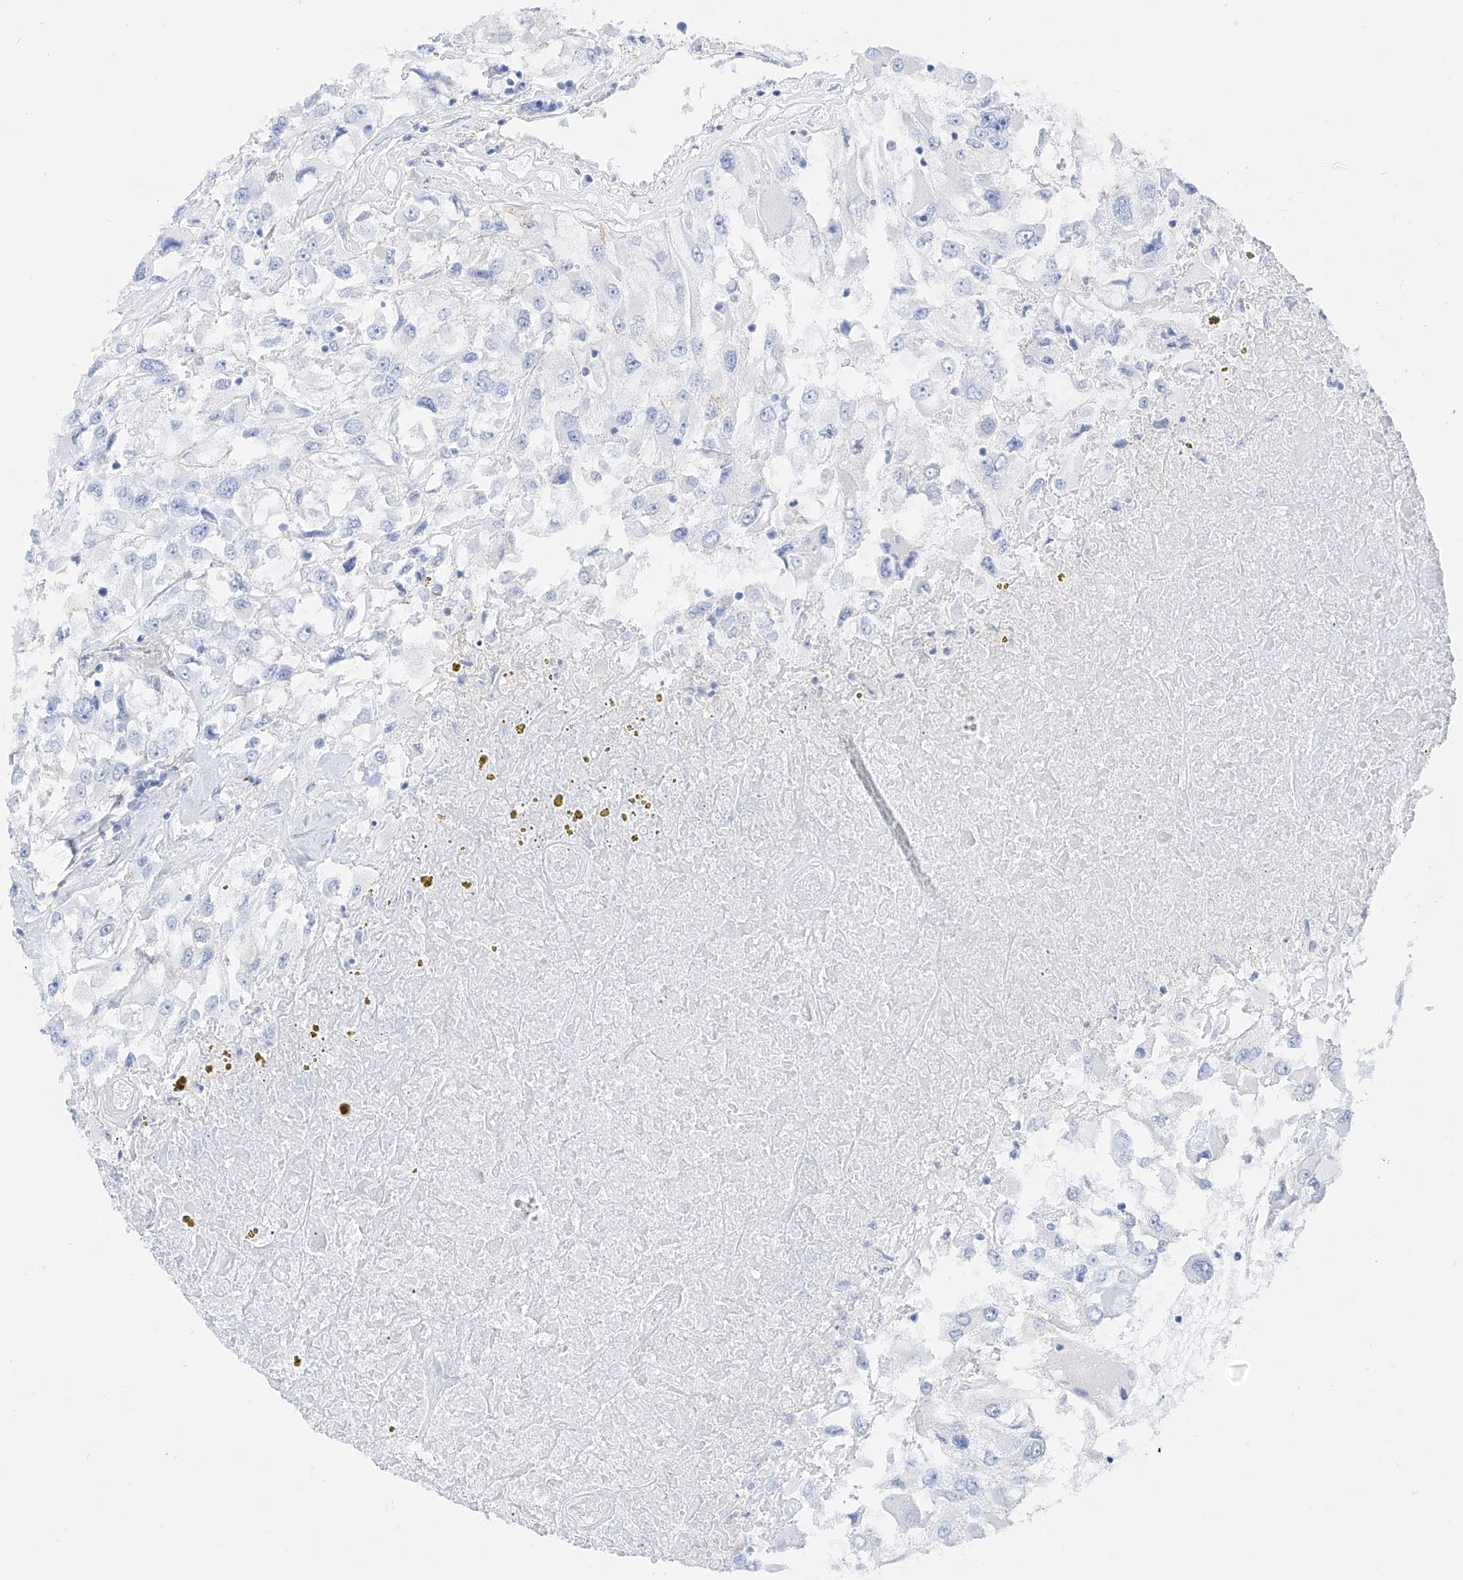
{"staining": {"intensity": "negative", "quantity": "none", "location": "none"}, "tissue": "renal cancer", "cell_type": "Tumor cells", "image_type": "cancer", "snomed": [{"axis": "morphology", "description": "Adenocarcinoma, NOS"}, {"axis": "topography", "description": "Kidney"}], "caption": "DAB (3,3'-diaminobenzidine) immunohistochemical staining of adenocarcinoma (renal) shows no significant staining in tumor cells.", "gene": "ZNF653", "patient": {"sex": "female", "age": 52}}